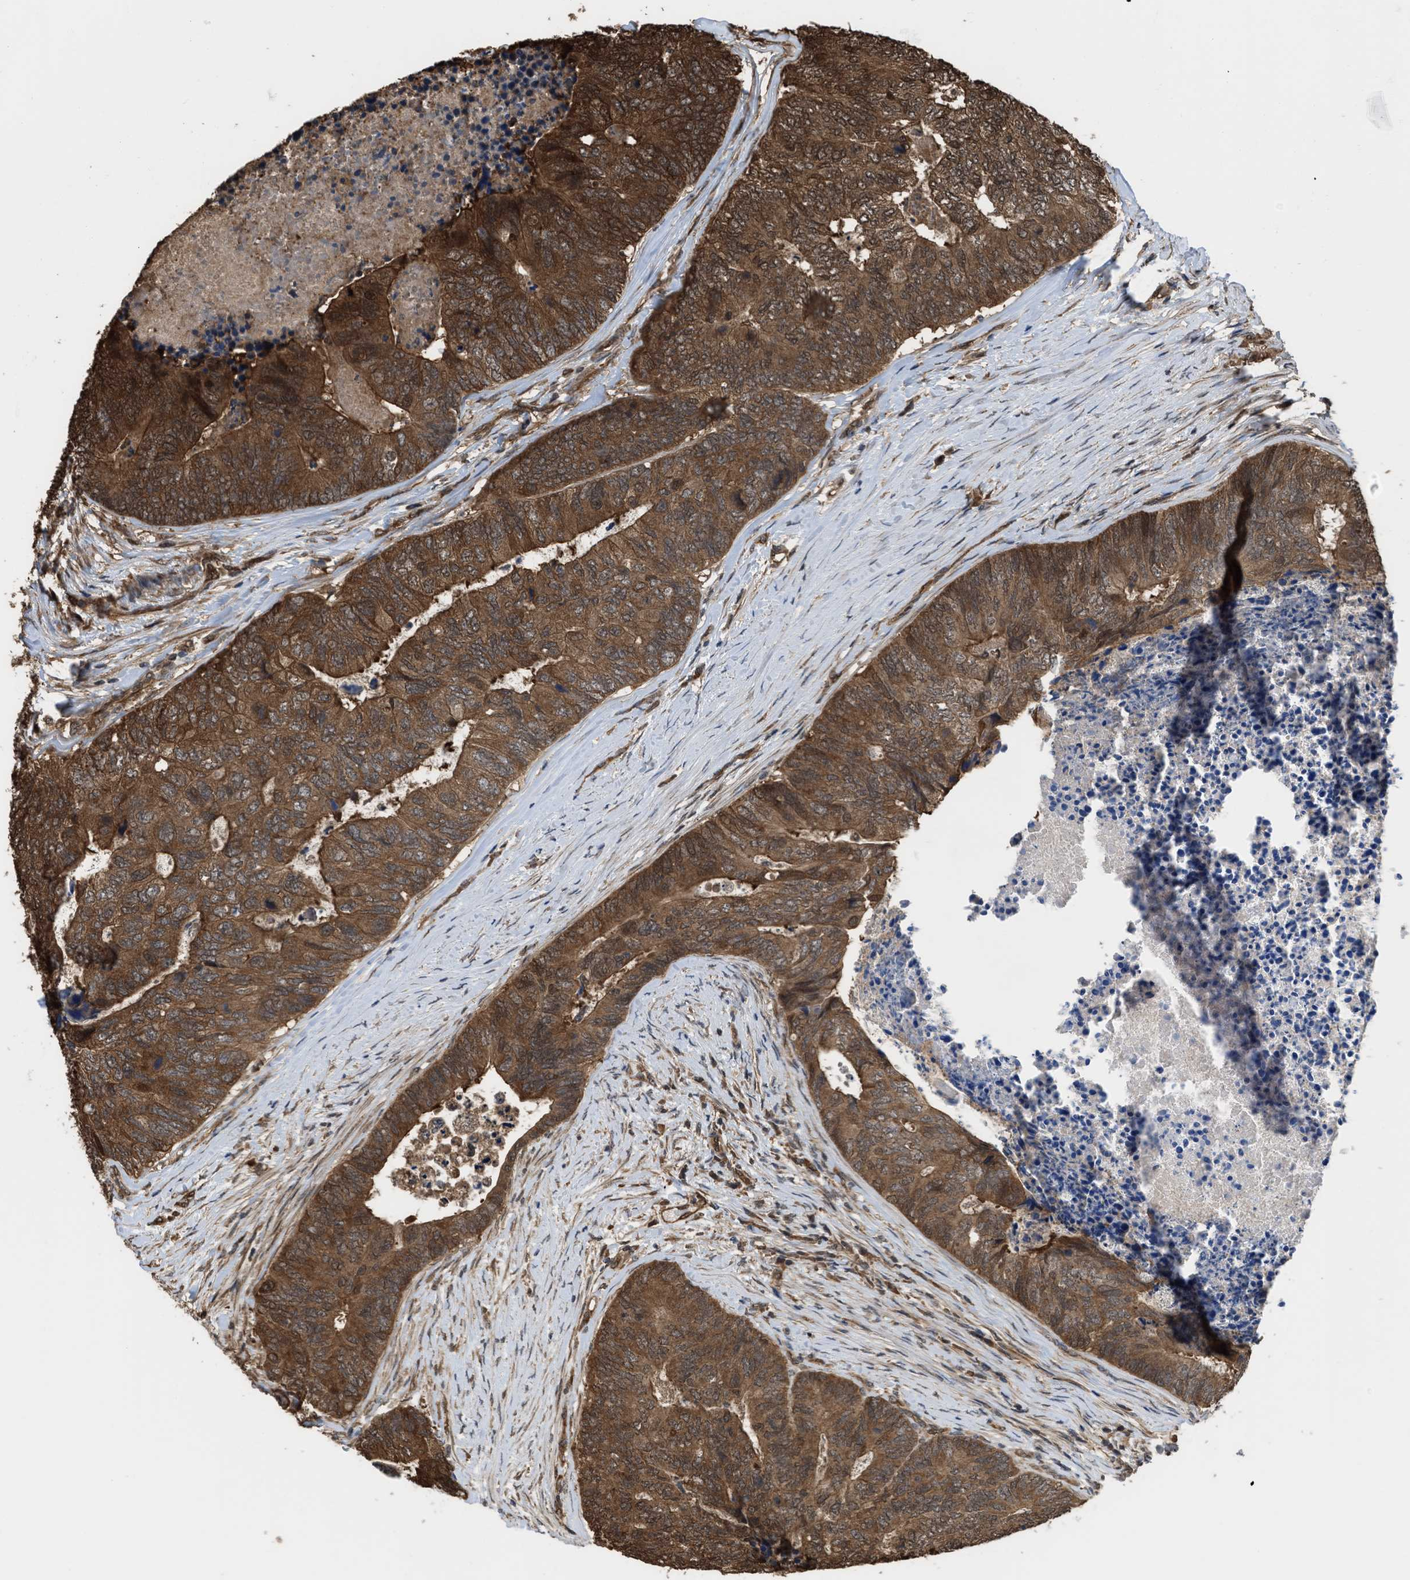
{"staining": {"intensity": "moderate", "quantity": ">75%", "location": "cytoplasmic/membranous,nuclear"}, "tissue": "colorectal cancer", "cell_type": "Tumor cells", "image_type": "cancer", "snomed": [{"axis": "morphology", "description": "Adenocarcinoma, NOS"}, {"axis": "topography", "description": "Colon"}], "caption": "Human colorectal cancer stained with a brown dye demonstrates moderate cytoplasmic/membranous and nuclear positive expression in approximately >75% of tumor cells.", "gene": "YWHAG", "patient": {"sex": "female", "age": 67}}